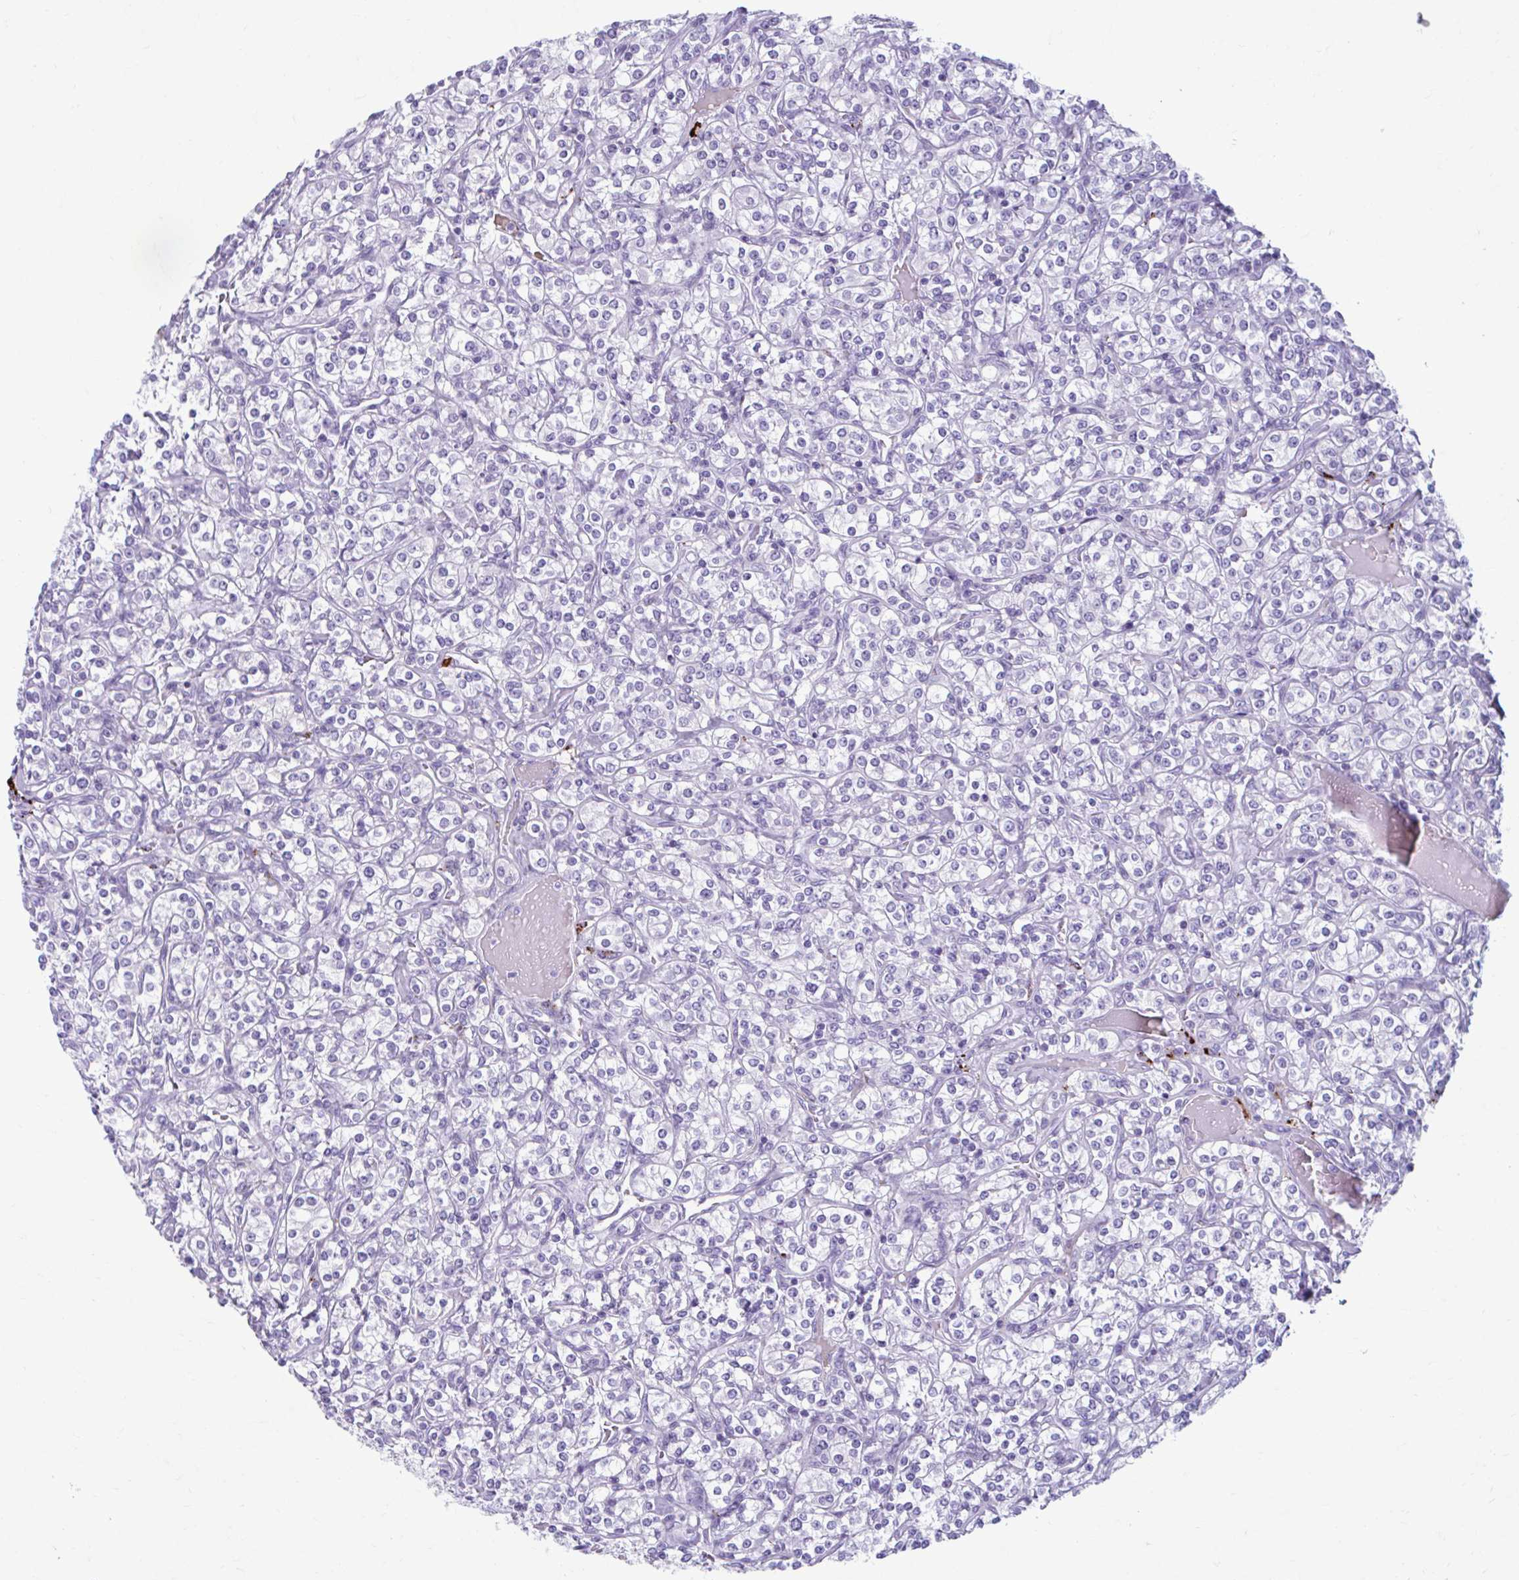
{"staining": {"intensity": "negative", "quantity": "none", "location": "none"}, "tissue": "renal cancer", "cell_type": "Tumor cells", "image_type": "cancer", "snomed": [{"axis": "morphology", "description": "Adenocarcinoma, NOS"}, {"axis": "topography", "description": "Kidney"}], "caption": "Renal cancer stained for a protein using IHC displays no staining tumor cells.", "gene": "C12orf71", "patient": {"sex": "male", "age": 77}}